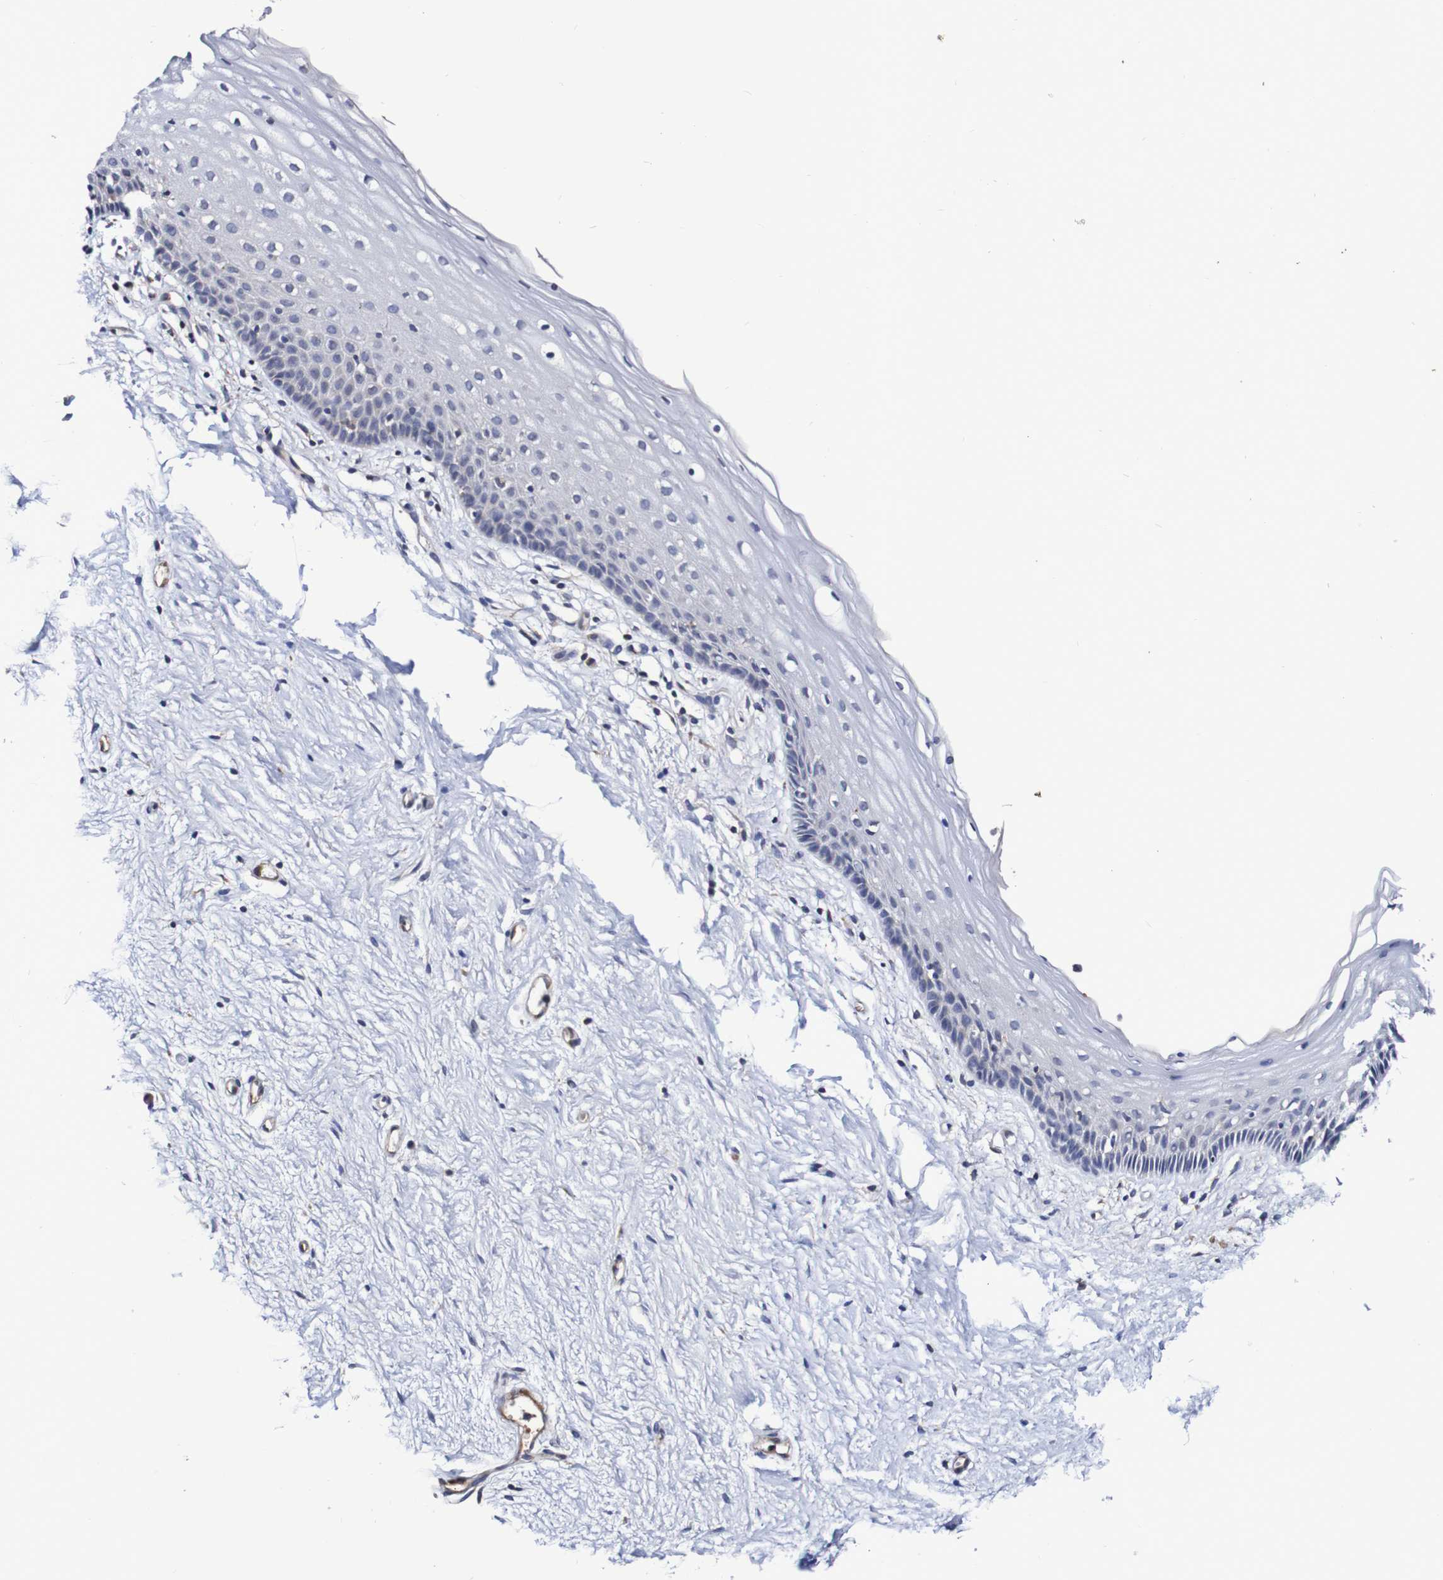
{"staining": {"intensity": "weak", "quantity": "<25%", "location": "cytoplasmic/membranous"}, "tissue": "vagina", "cell_type": "Squamous epithelial cells", "image_type": "normal", "snomed": [{"axis": "morphology", "description": "Normal tissue, NOS"}, {"axis": "topography", "description": "Vagina"}], "caption": "Squamous epithelial cells show no significant protein positivity in benign vagina. (DAB (3,3'-diaminobenzidine) IHC, high magnification).", "gene": "WNT4", "patient": {"sex": "female", "age": 44}}